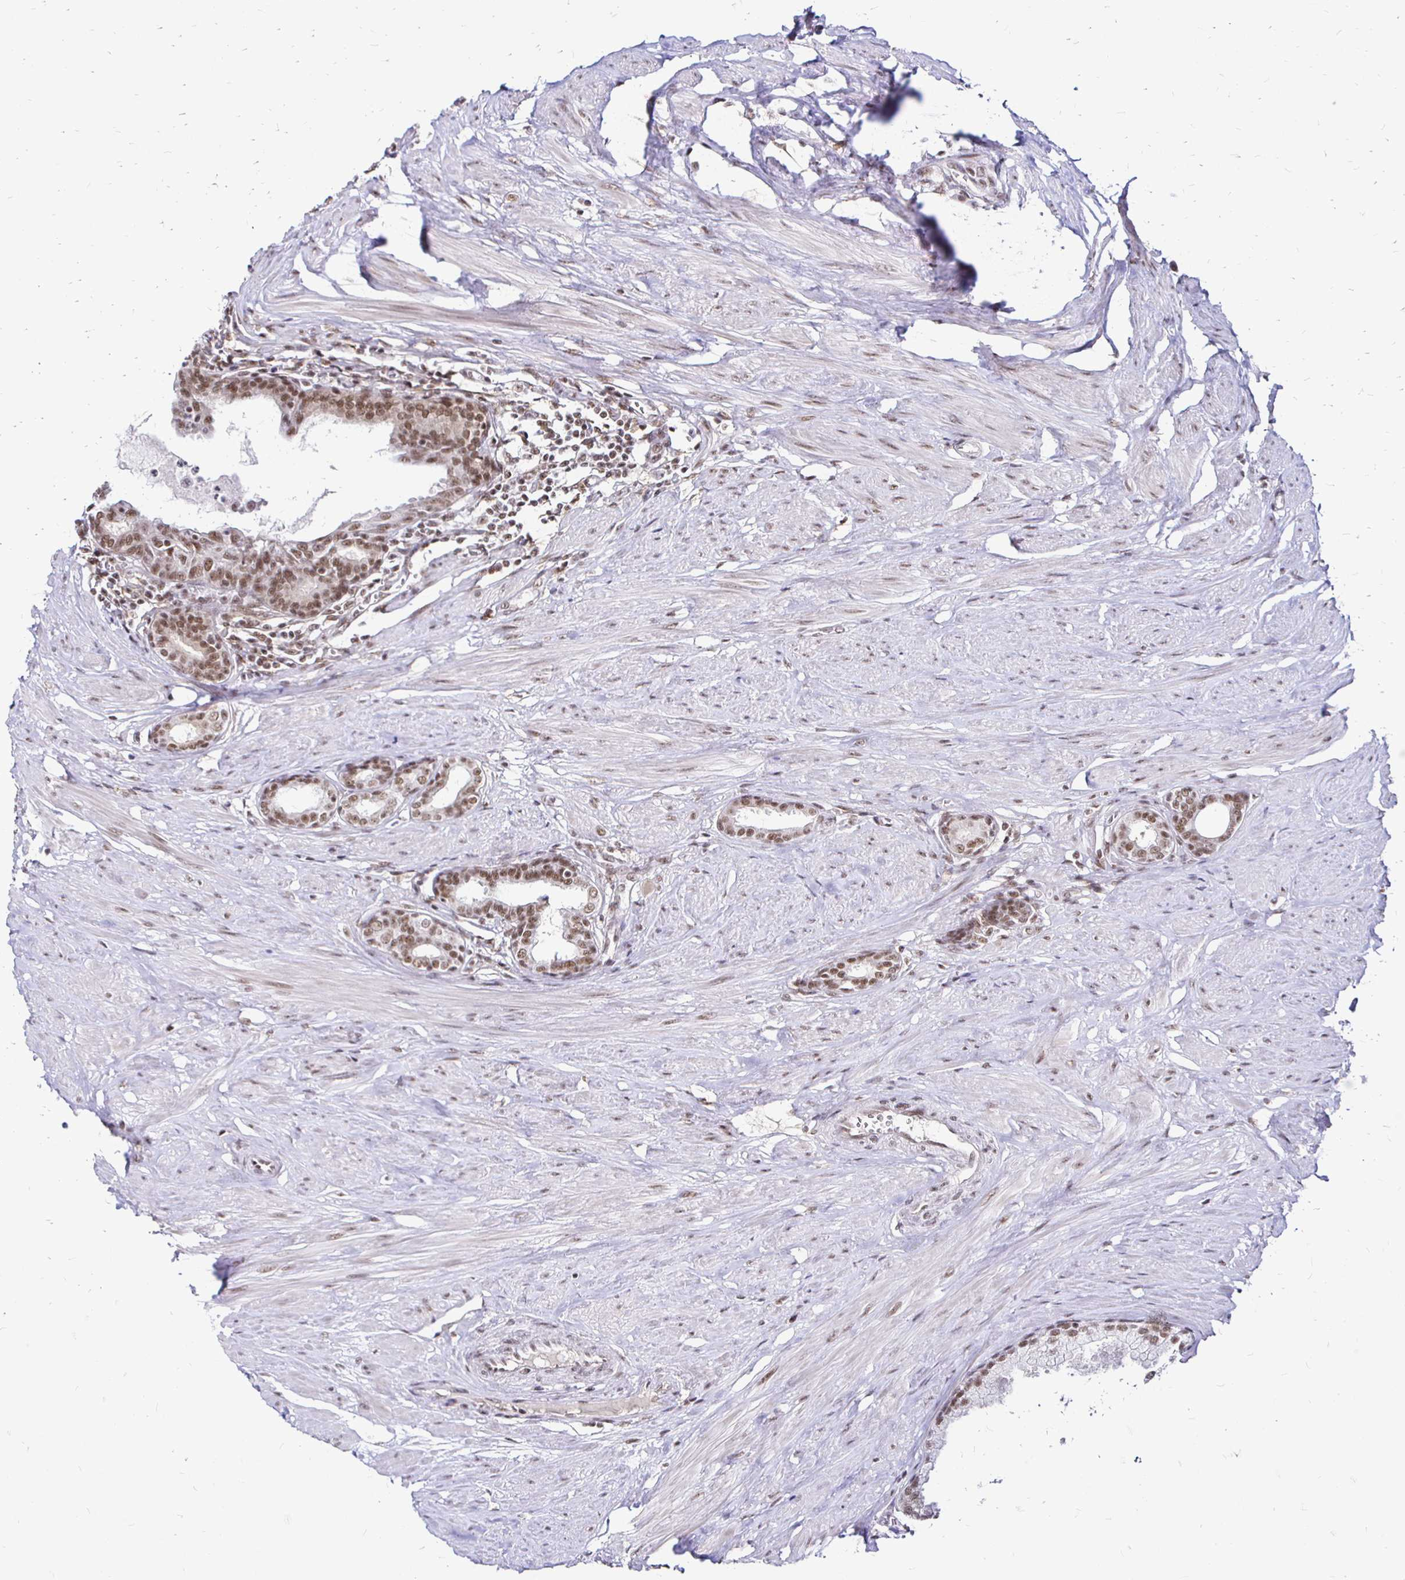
{"staining": {"intensity": "moderate", "quantity": ">75%", "location": "nuclear"}, "tissue": "prostate", "cell_type": "Glandular cells", "image_type": "normal", "snomed": [{"axis": "morphology", "description": "Normal tissue, NOS"}, {"axis": "topography", "description": "Prostate"}, {"axis": "topography", "description": "Peripheral nerve tissue"}], "caption": "Glandular cells demonstrate medium levels of moderate nuclear expression in approximately >75% of cells in normal human prostate.", "gene": "SIN3A", "patient": {"sex": "male", "age": 55}}